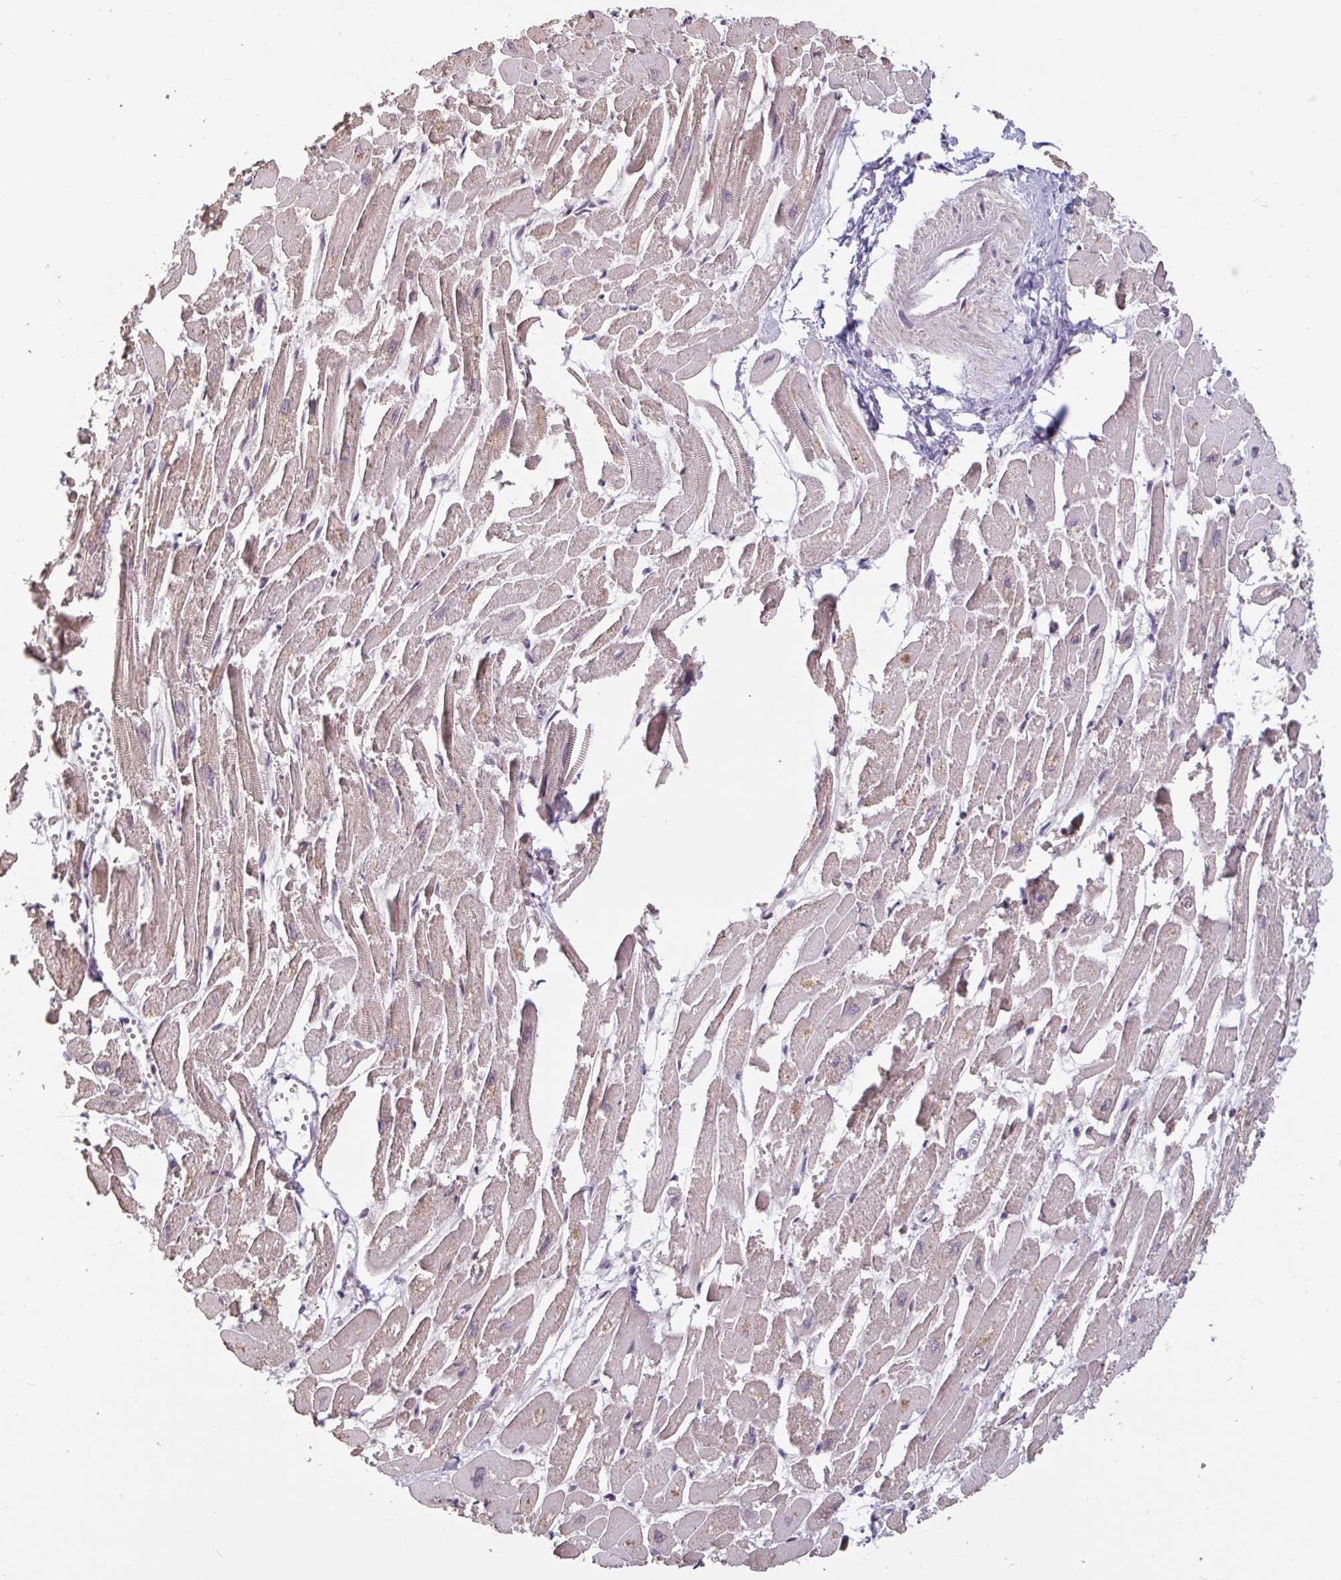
{"staining": {"intensity": "moderate", "quantity": "<25%", "location": "nuclear"}, "tissue": "heart muscle", "cell_type": "Cardiomyocytes", "image_type": "normal", "snomed": [{"axis": "morphology", "description": "Normal tissue, NOS"}, {"axis": "topography", "description": "Heart"}], "caption": "A low amount of moderate nuclear positivity is seen in about <25% of cardiomyocytes in benign heart muscle. (DAB (3,3'-diaminobenzidine) IHC, brown staining for protein, blue staining for nuclei).", "gene": "DR1", "patient": {"sex": "male", "age": 54}}